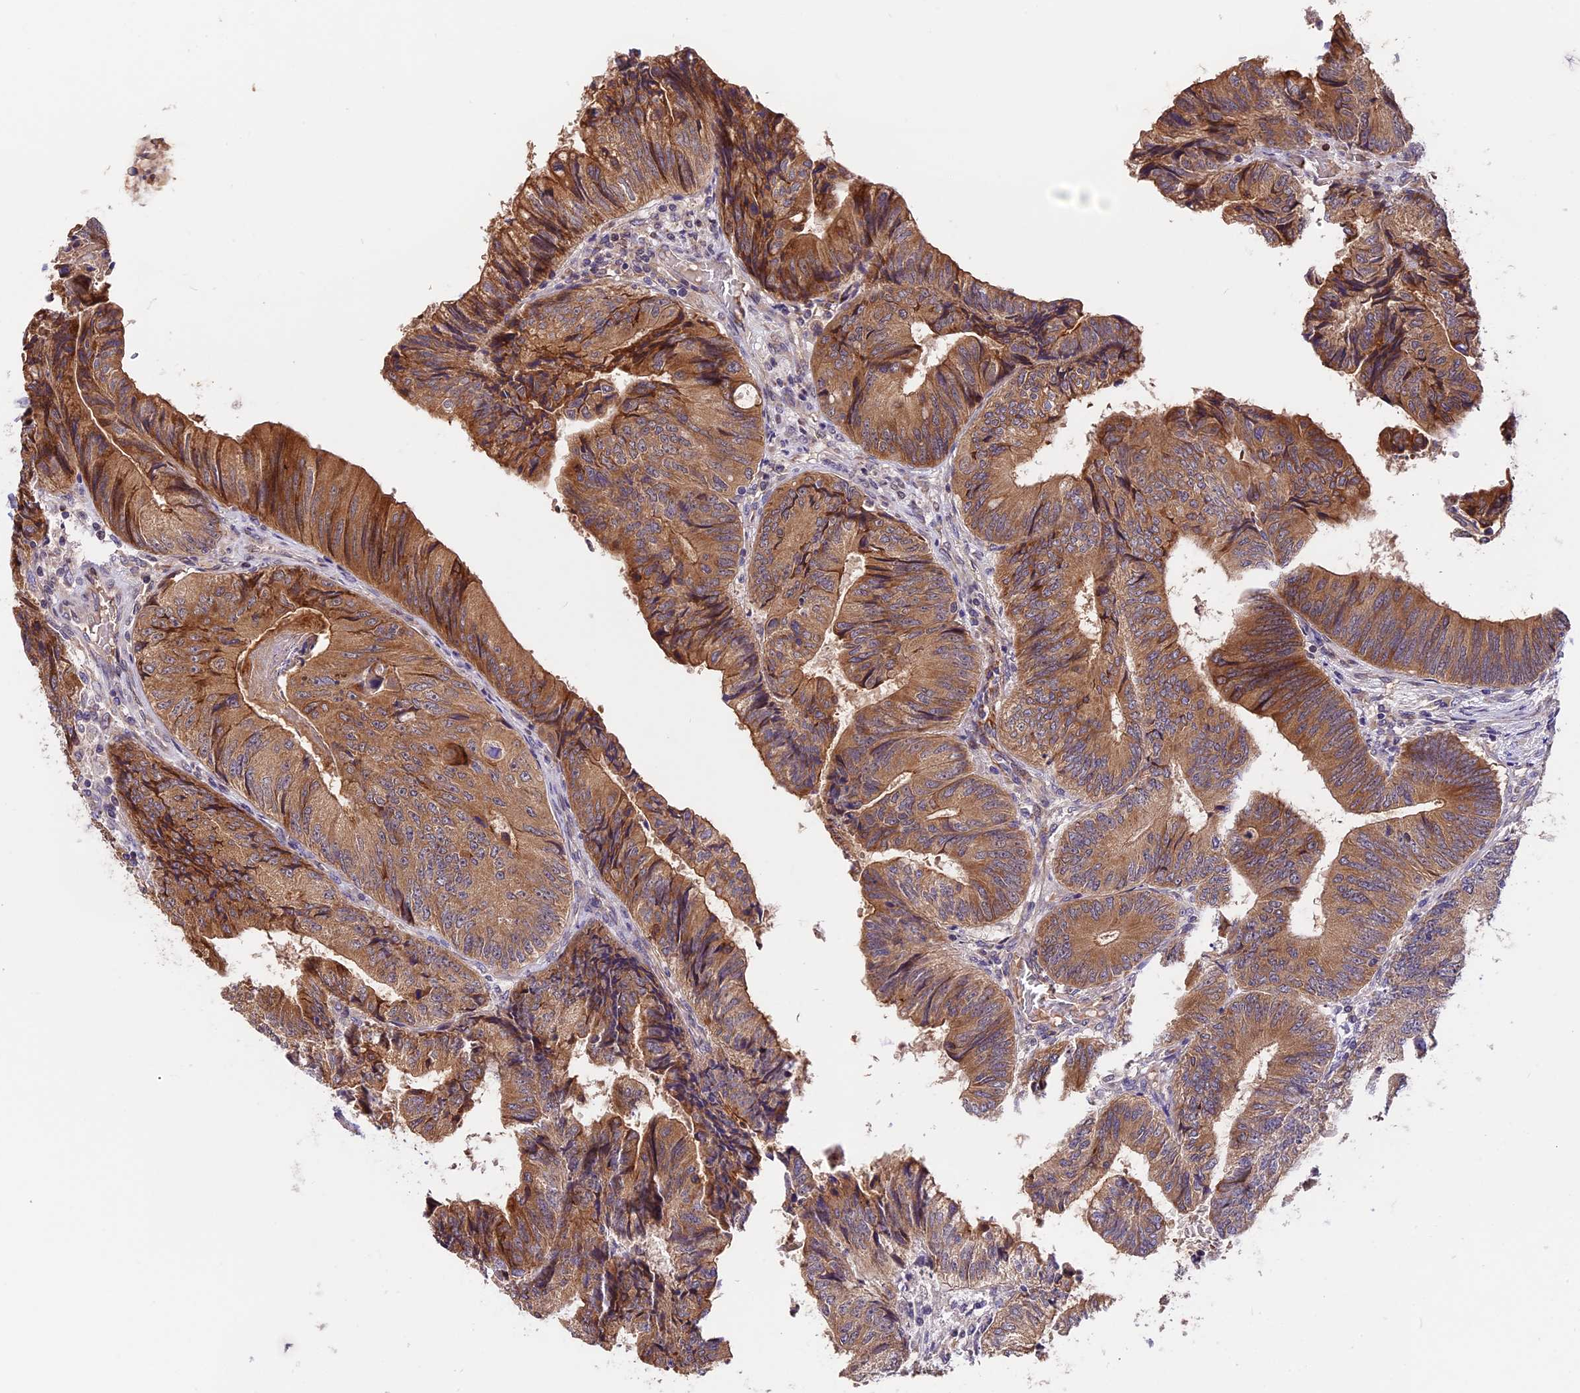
{"staining": {"intensity": "moderate", "quantity": ">75%", "location": "cytoplasmic/membranous"}, "tissue": "colorectal cancer", "cell_type": "Tumor cells", "image_type": "cancer", "snomed": [{"axis": "morphology", "description": "Adenocarcinoma, NOS"}, {"axis": "topography", "description": "Colon"}], "caption": "This is a photomicrograph of immunohistochemistry (IHC) staining of colorectal cancer, which shows moderate expression in the cytoplasmic/membranous of tumor cells.", "gene": "TRMT1", "patient": {"sex": "female", "age": 67}}